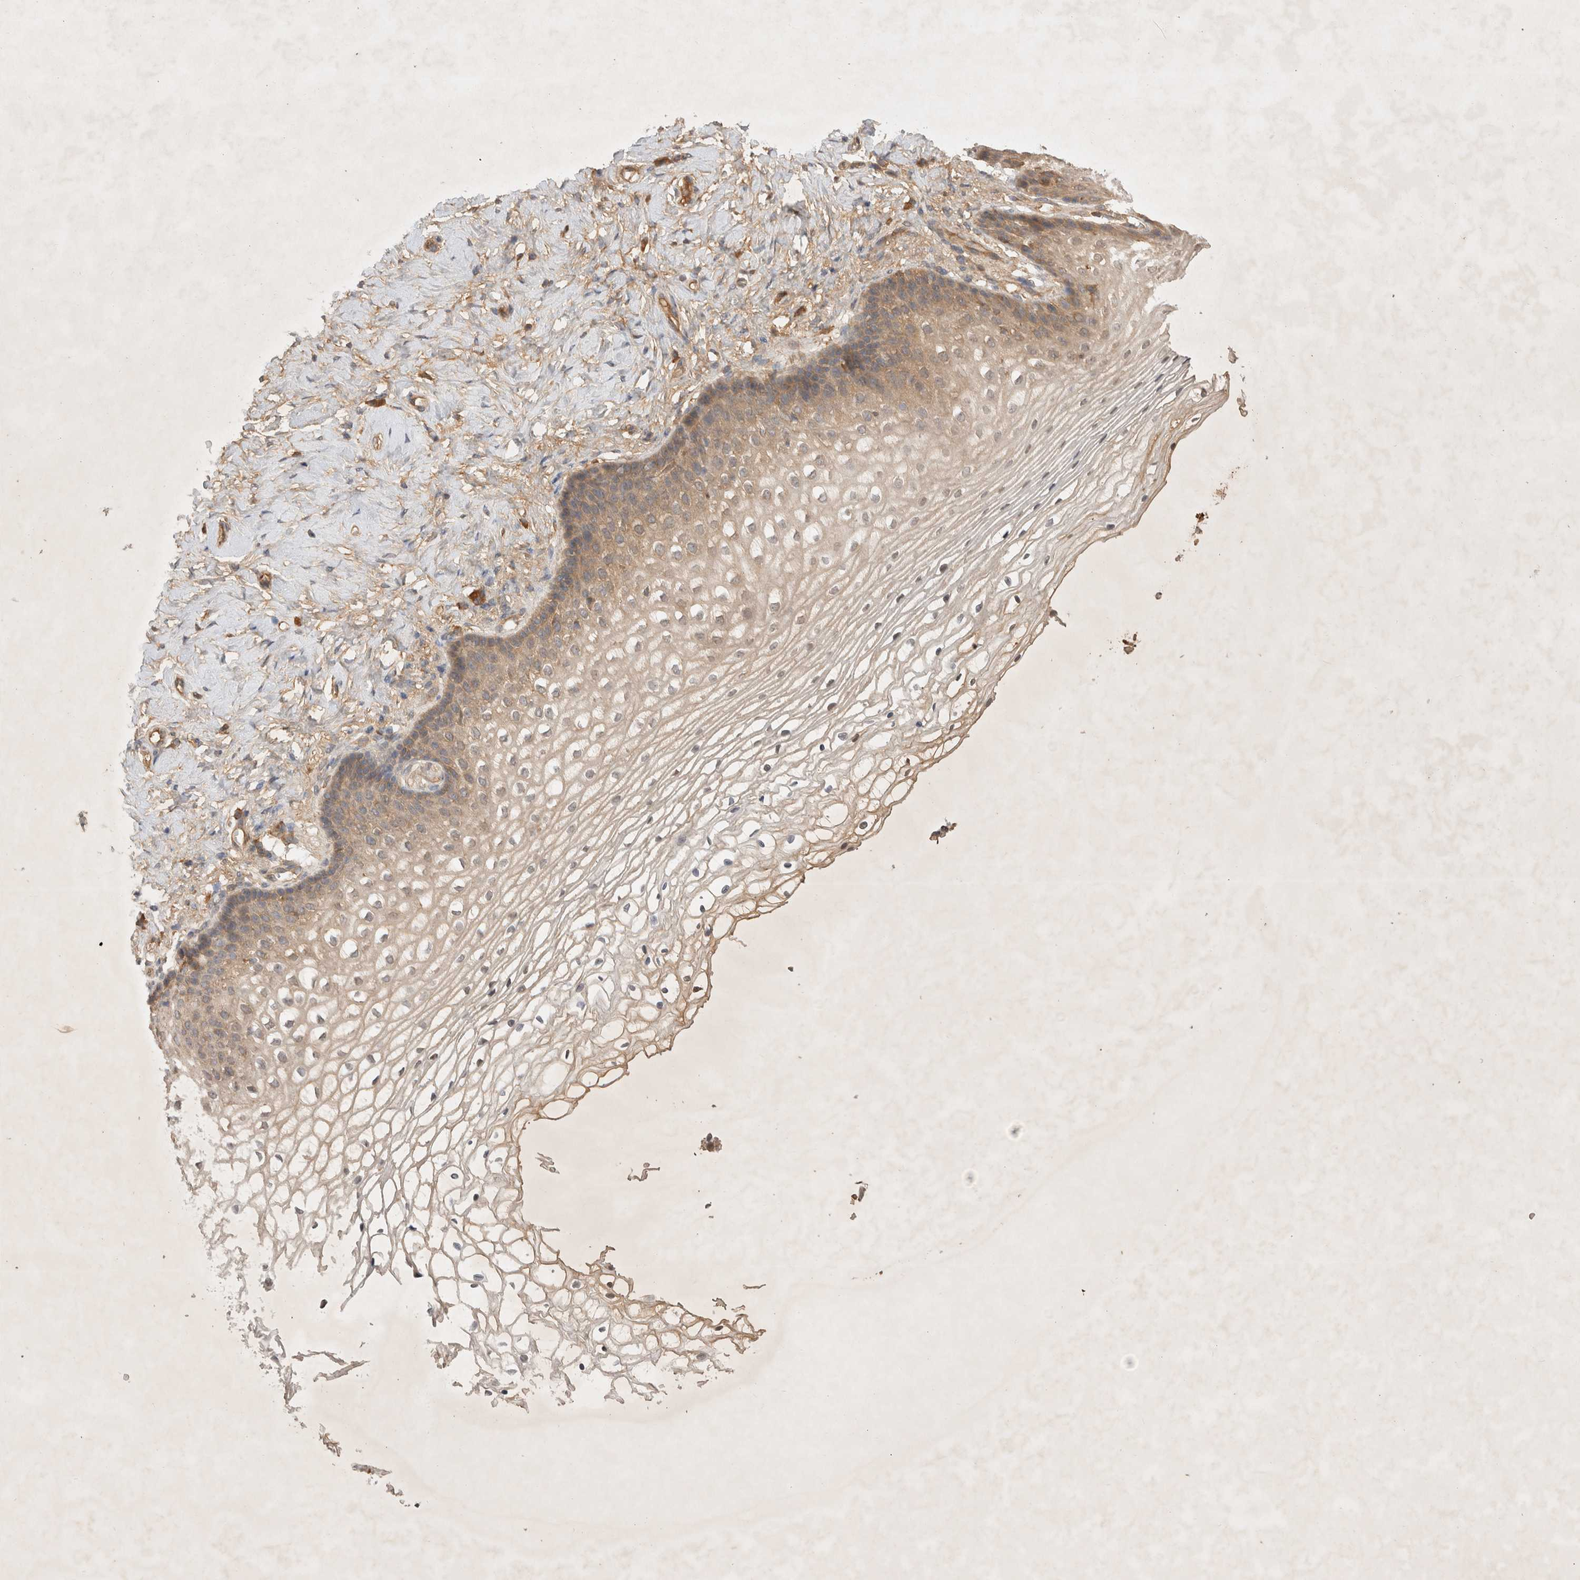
{"staining": {"intensity": "weak", "quantity": ">75%", "location": "cytoplasmic/membranous"}, "tissue": "vagina", "cell_type": "Squamous epithelial cells", "image_type": "normal", "snomed": [{"axis": "morphology", "description": "Normal tissue, NOS"}, {"axis": "topography", "description": "Vagina"}], "caption": "Immunohistochemical staining of normal vagina demonstrates >75% levels of weak cytoplasmic/membranous protein positivity in approximately >75% of squamous epithelial cells.", "gene": "YES1", "patient": {"sex": "female", "age": 60}}